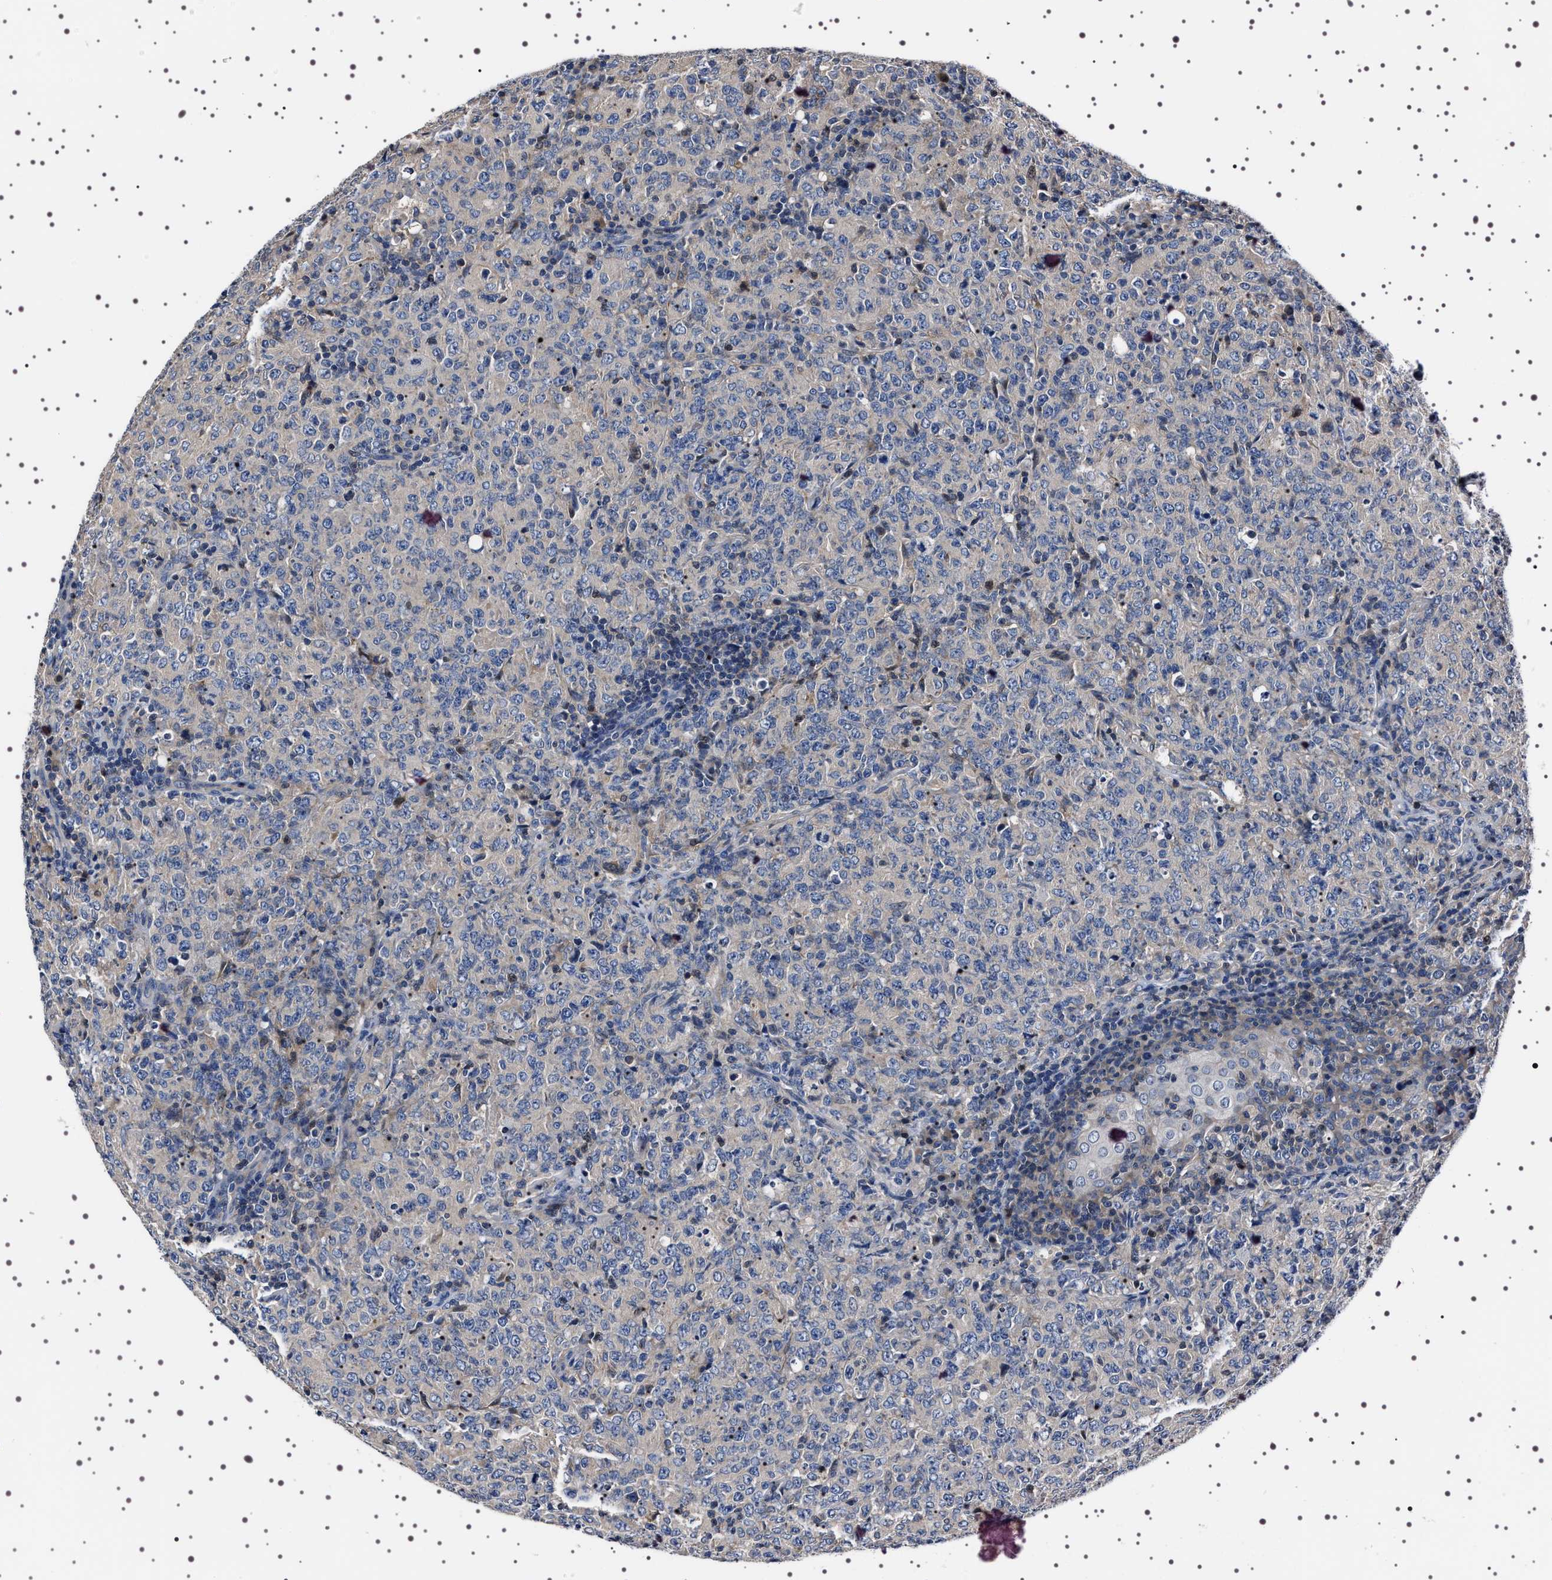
{"staining": {"intensity": "negative", "quantity": "none", "location": "none"}, "tissue": "lymphoma", "cell_type": "Tumor cells", "image_type": "cancer", "snomed": [{"axis": "morphology", "description": "Malignant lymphoma, non-Hodgkin's type, High grade"}, {"axis": "topography", "description": "Tonsil"}], "caption": "Tumor cells show no significant protein staining in lymphoma.", "gene": "TARBP1", "patient": {"sex": "female", "age": 36}}